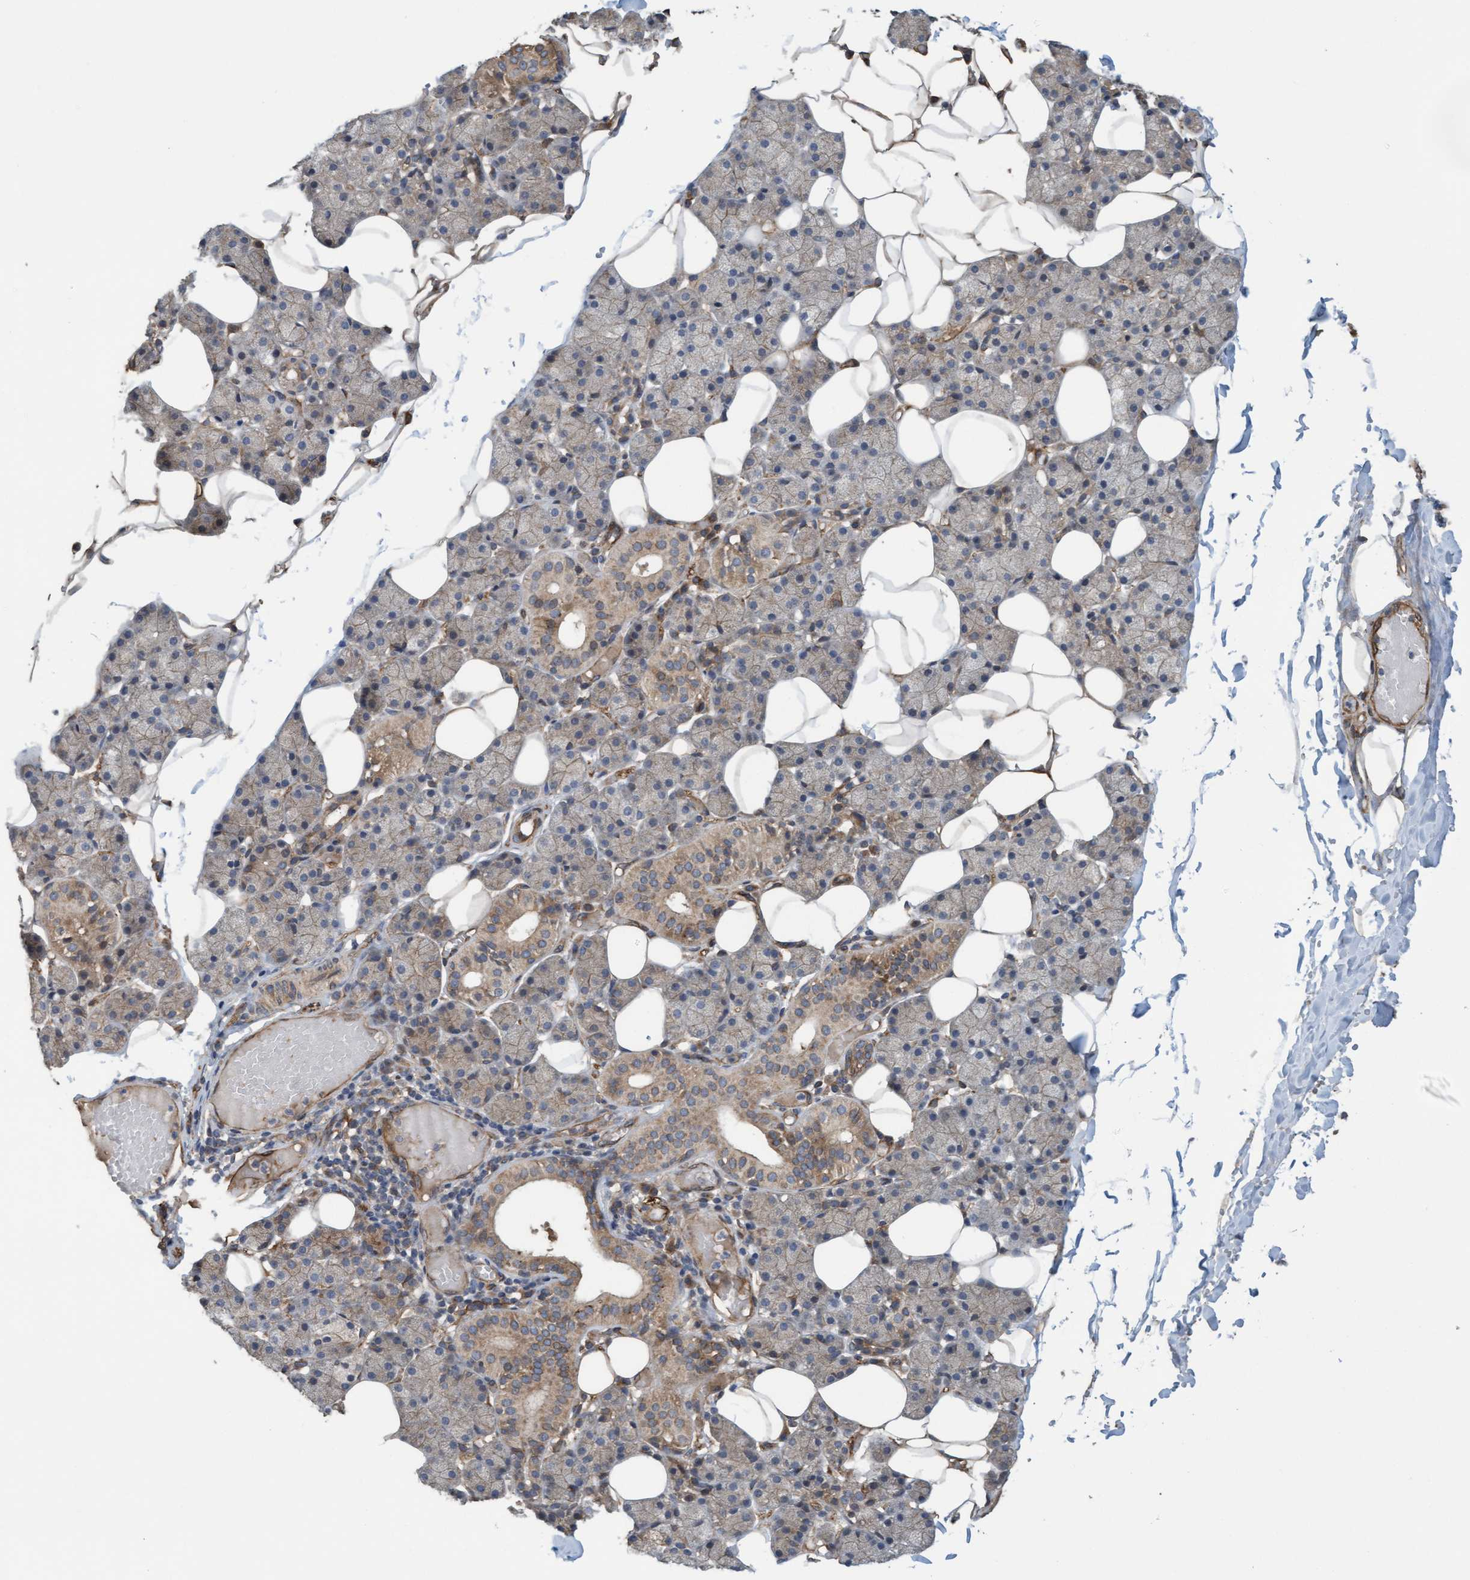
{"staining": {"intensity": "moderate", "quantity": "25%-75%", "location": "cytoplasmic/membranous"}, "tissue": "salivary gland", "cell_type": "Glandular cells", "image_type": "normal", "snomed": [{"axis": "morphology", "description": "Normal tissue, NOS"}, {"axis": "topography", "description": "Salivary gland"}], "caption": "An image showing moderate cytoplasmic/membranous positivity in about 25%-75% of glandular cells in normal salivary gland, as visualized by brown immunohistochemical staining.", "gene": "CDC42EP4", "patient": {"sex": "female", "age": 33}}